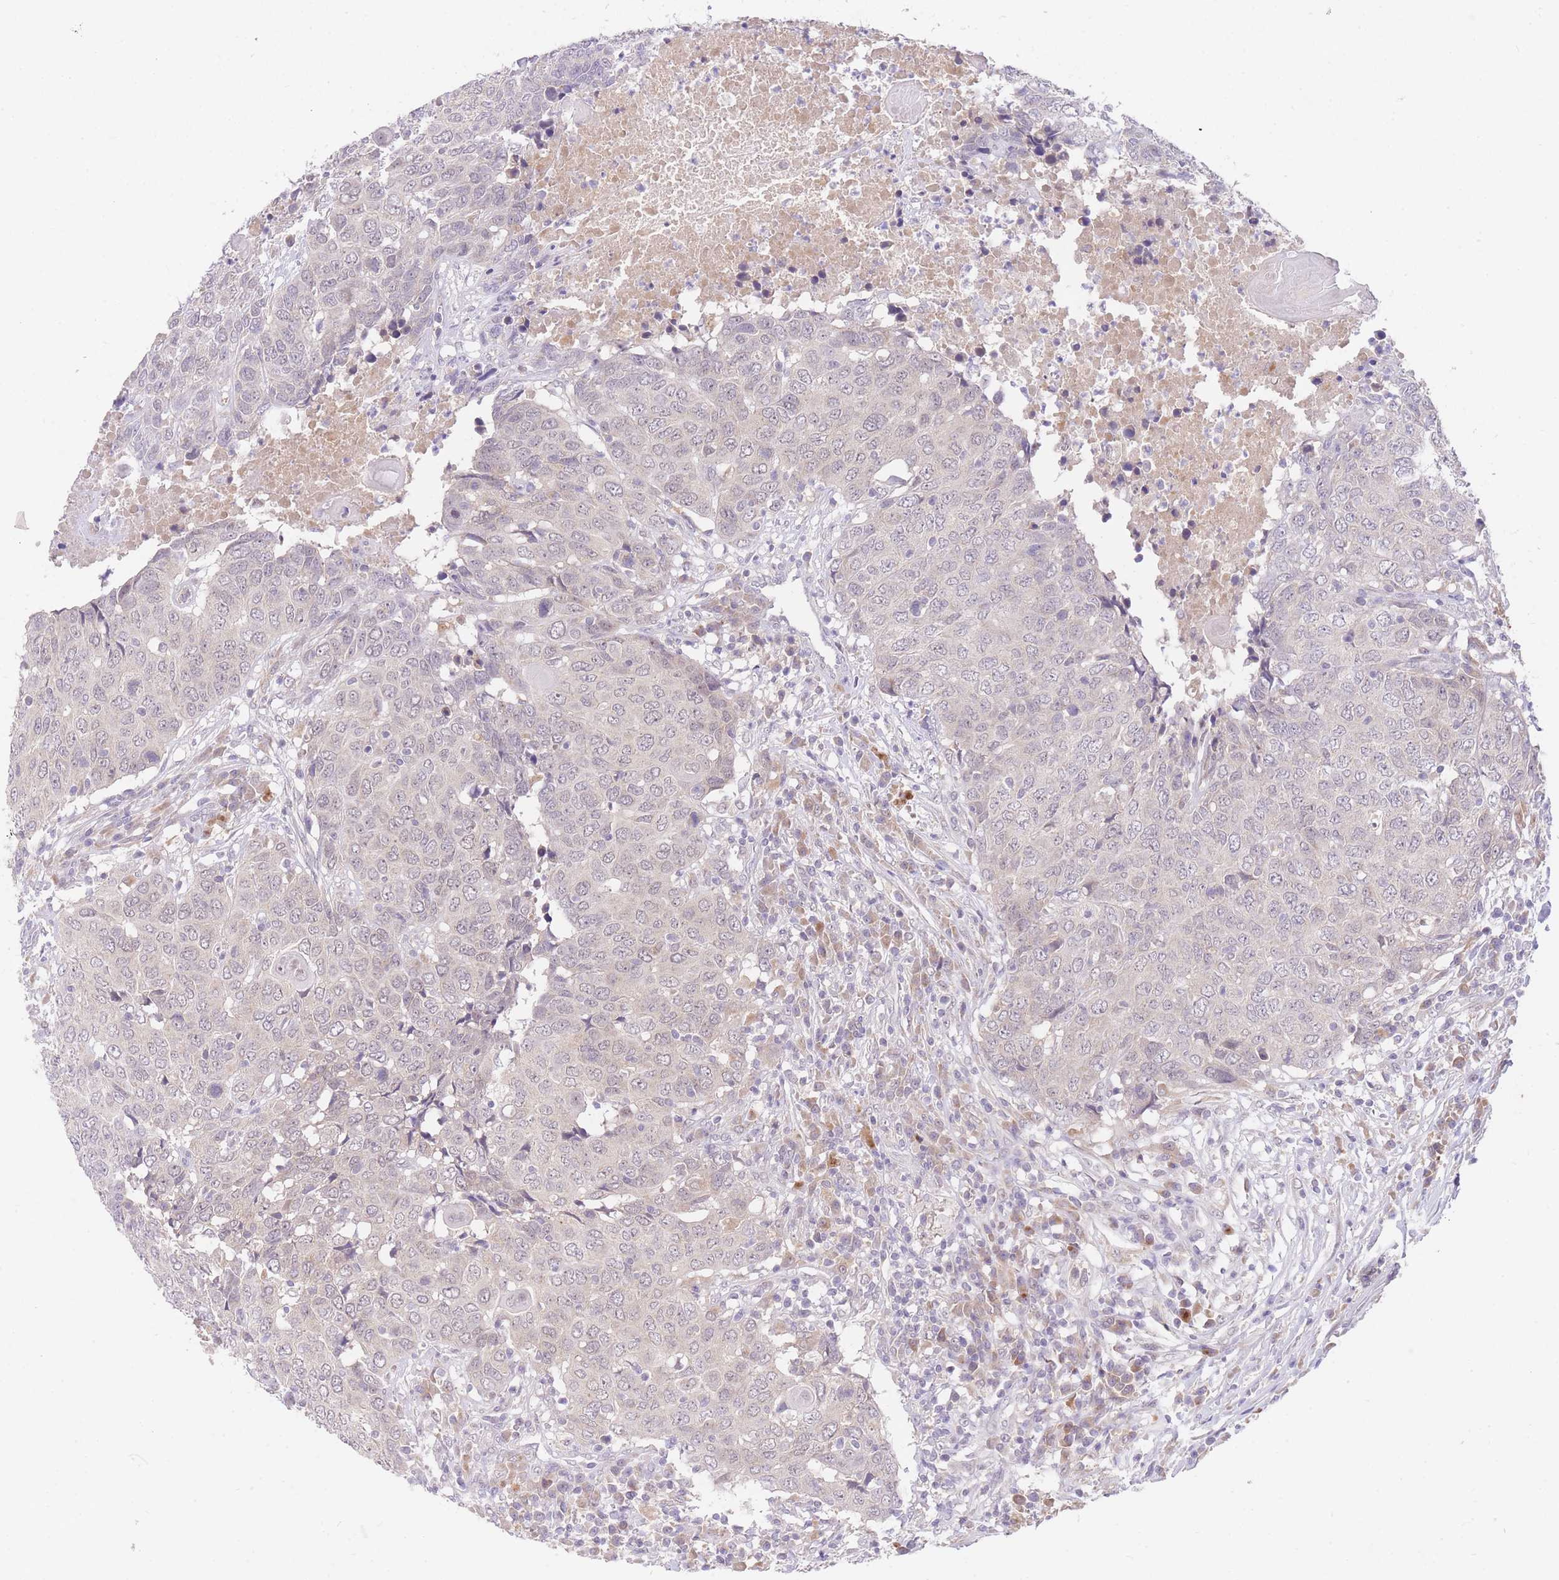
{"staining": {"intensity": "negative", "quantity": "none", "location": "none"}, "tissue": "head and neck cancer", "cell_type": "Tumor cells", "image_type": "cancer", "snomed": [{"axis": "morphology", "description": "Squamous cell carcinoma, NOS"}, {"axis": "topography", "description": "Head-Neck"}], "caption": "The IHC photomicrograph has no significant expression in tumor cells of head and neck cancer tissue.", "gene": "SLC25A33", "patient": {"sex": "male", "age": 66}}